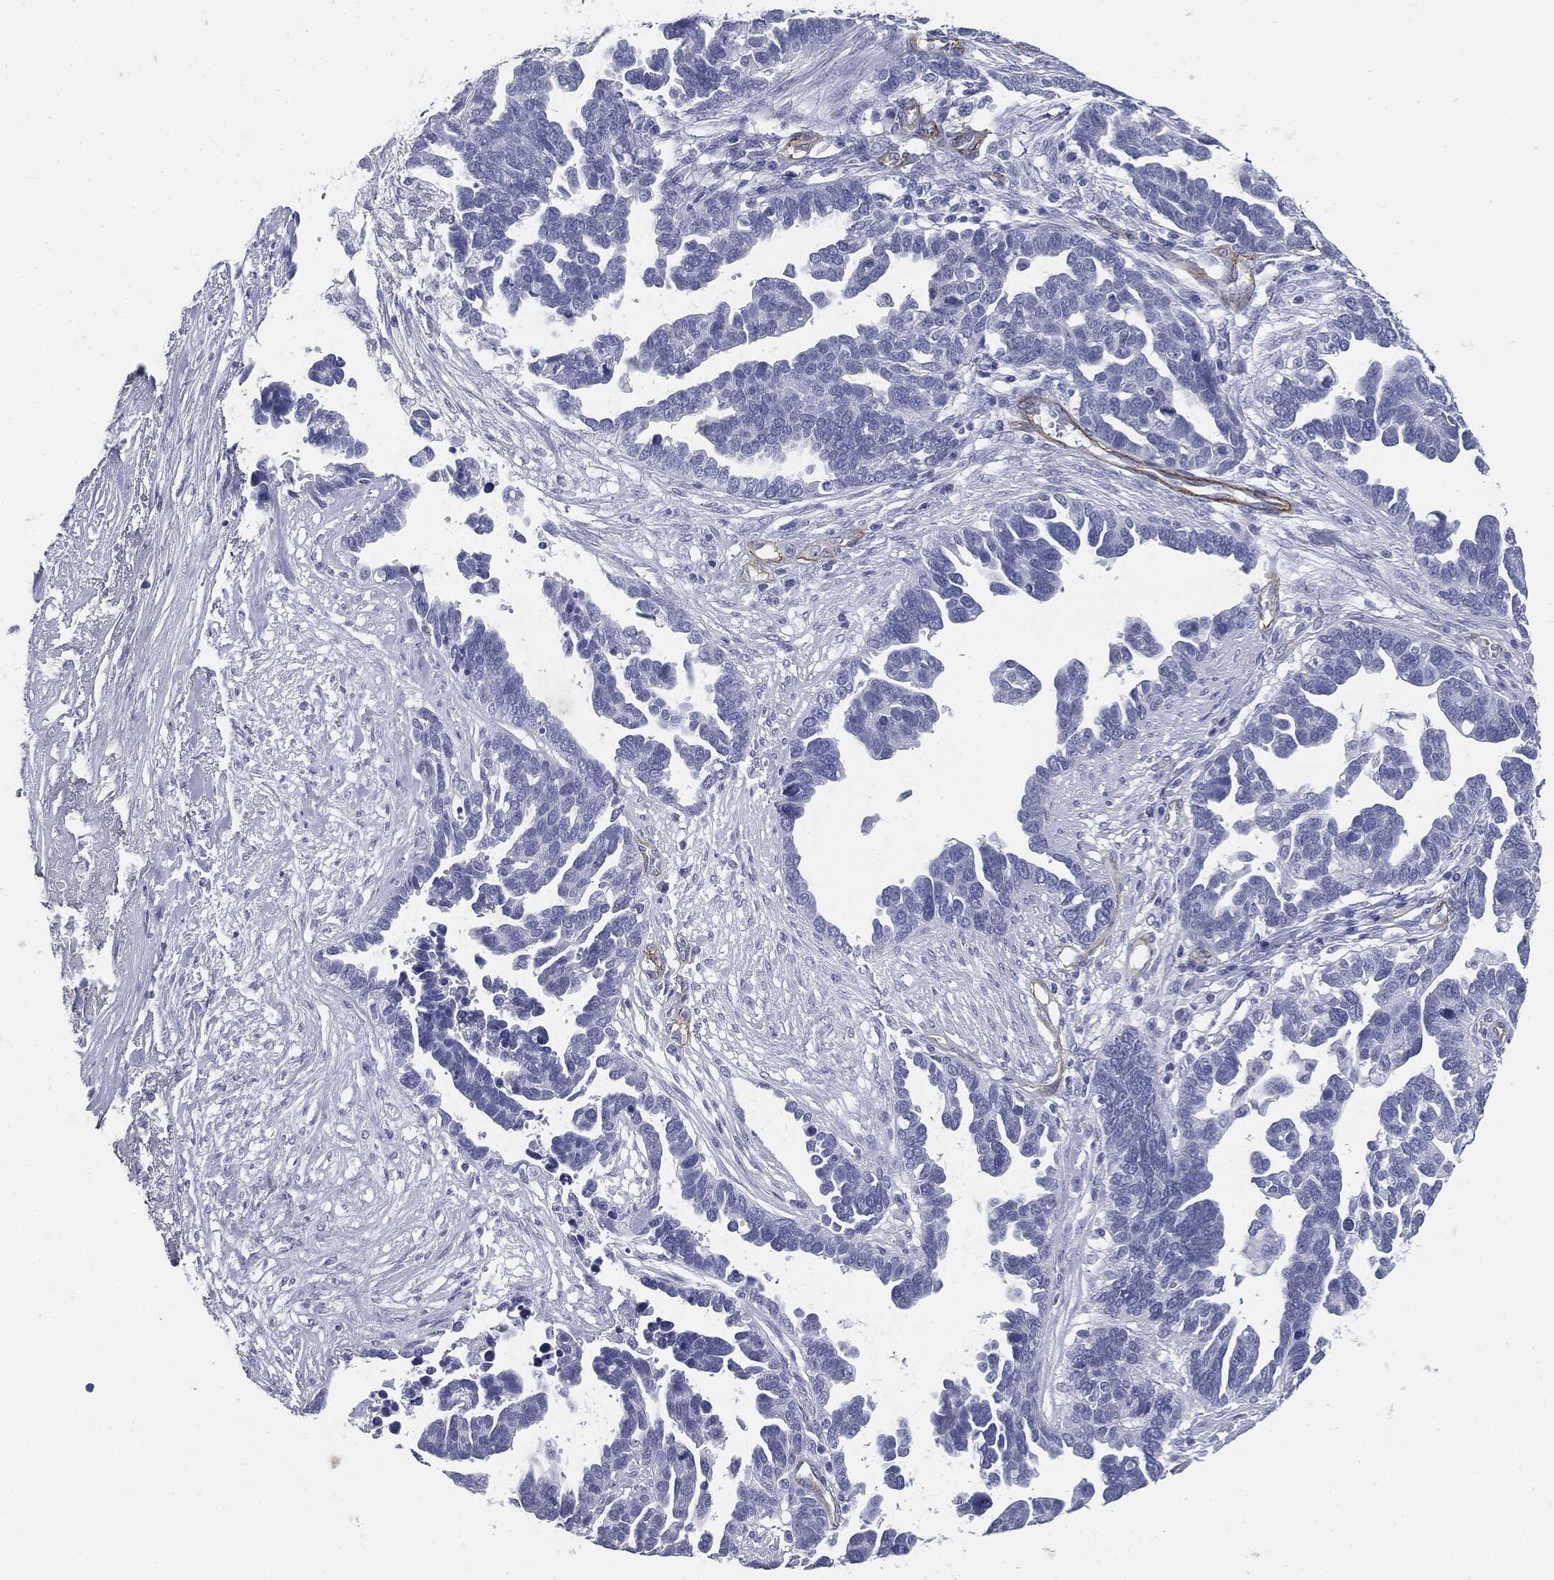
{"staining": {"intensity": "negative", "quantity": "none", "location": "none"}, "tissue": "ovarian cancer", "cell_type": "Tumor cells", "image_type": "cancer", "snomed": [{"axis": "morphology", "description": "Cystadenocarcinoma, serous, NOS"}, {"axis": "topography", "description": "Ovary"}], "caption": "IHC of ovarian serous cystadenocarcinoma demonstrates no expression in tumor cells. The staining was performed using DAB to visualize the protein expression in brown, while the nuclei were stained in blue with hematoxylin (Magnification: 20x).", "gene": "MUC5AC", "patient": {"sex": "female", "age": 54}}